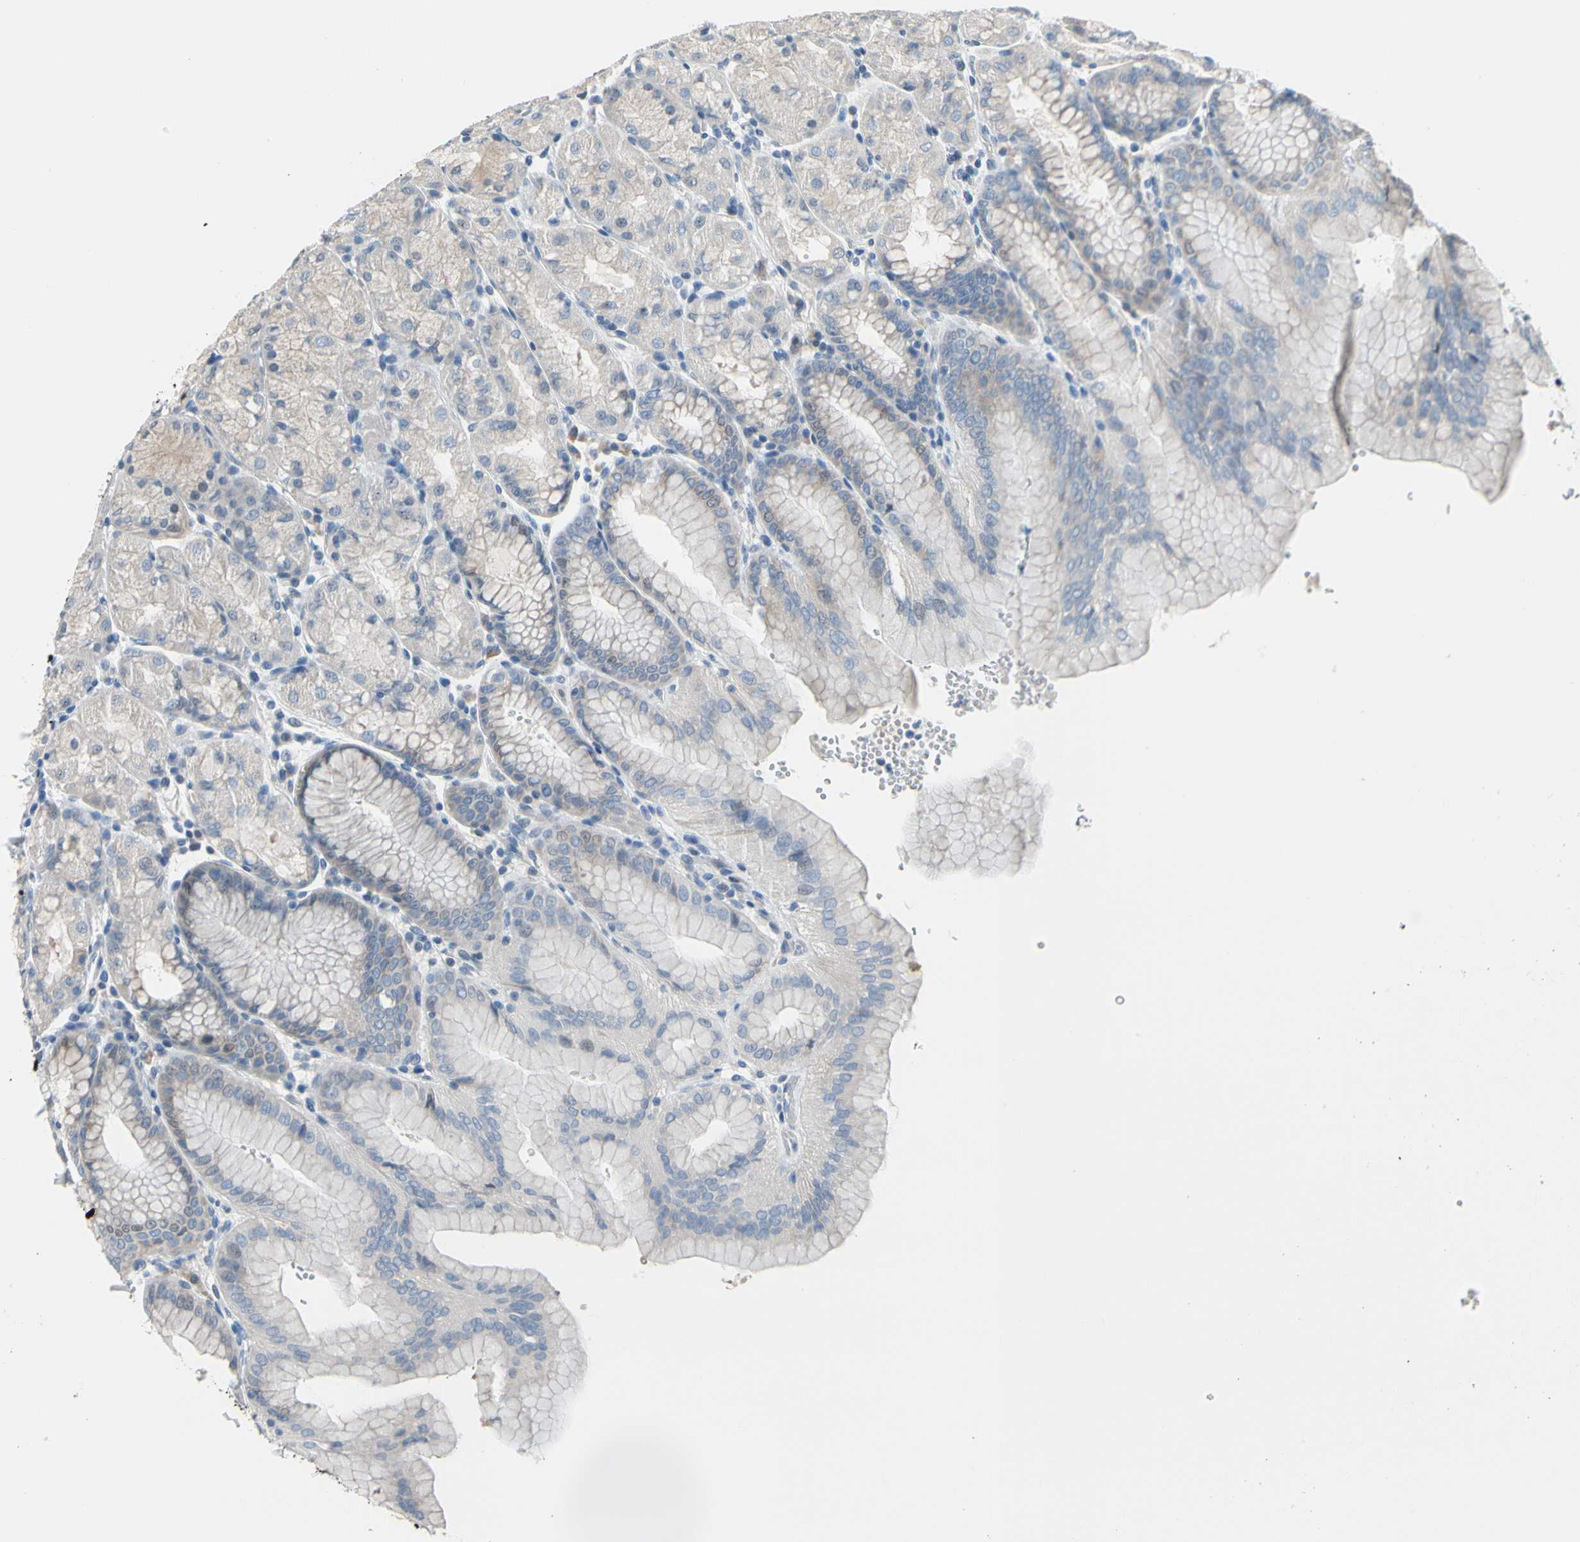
{"staining": {"intensity": "weak", "quantity": "25%-75%", "location": "cytoplasmic/membranous"}, "tissue": "stomach", "cell_type": "Glandular cells", "image_type": "normal", "snomed": [{"axis": "morphology", "description": "Normal tissue, NOS"}, {"axis": "topography", "description": "Stomach, upper"}, {"axis": "topography", "description": "Stomach"}], "caption": "Immunohistochemical staining of unremarkable human stomach shows 25%-75% levels of weak cytoplasmic/membranous protein expression in approximately 25%-75% of glandular cells.", "gene": "STK40", "patient": {"sex": "male", "age": 76}}